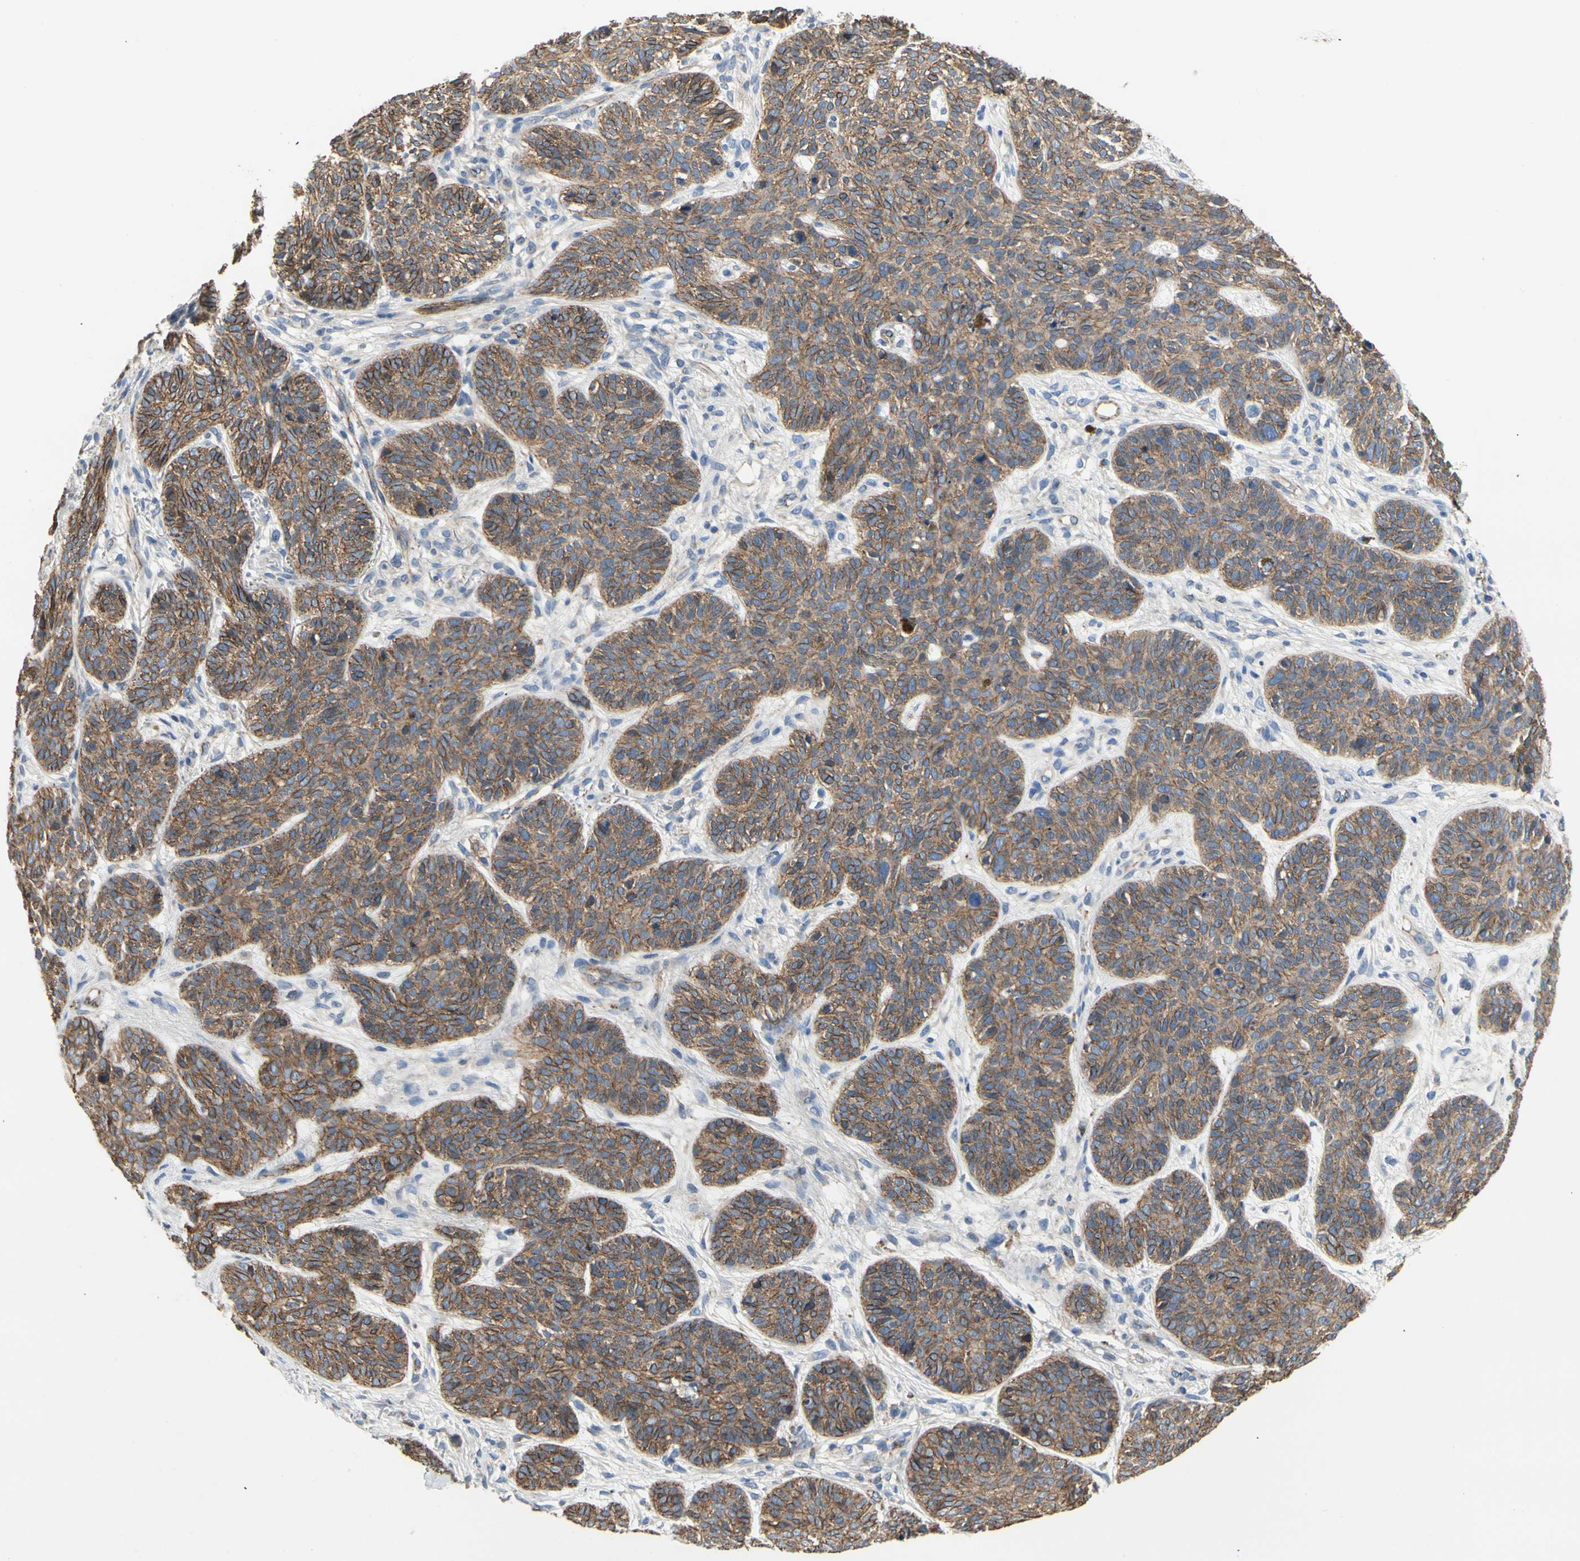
{"staining": {"intensity": "moderate", "quantity": "25%-75%", "location": "cytoplasmic/membranous"}, "tissue": "skin cancer", "cell_type": "Tumor cells", "image_type": "cancer", "snomed": [{"axis": "morphology", "description": "Normal tissue, NOS"}, {"axis": "morphology", "description": "Basal cell carcinoma"}, {"axis": "topography", "description": "Skin"}], "caption": "A medium amount of moderate cytoplasmic/membranous expression is appreciated in approximately 25%-75% of tumor cells in skin cancer tissue.", "gene": "LGR6", "patient": {"sex": "male", "age": 52}}